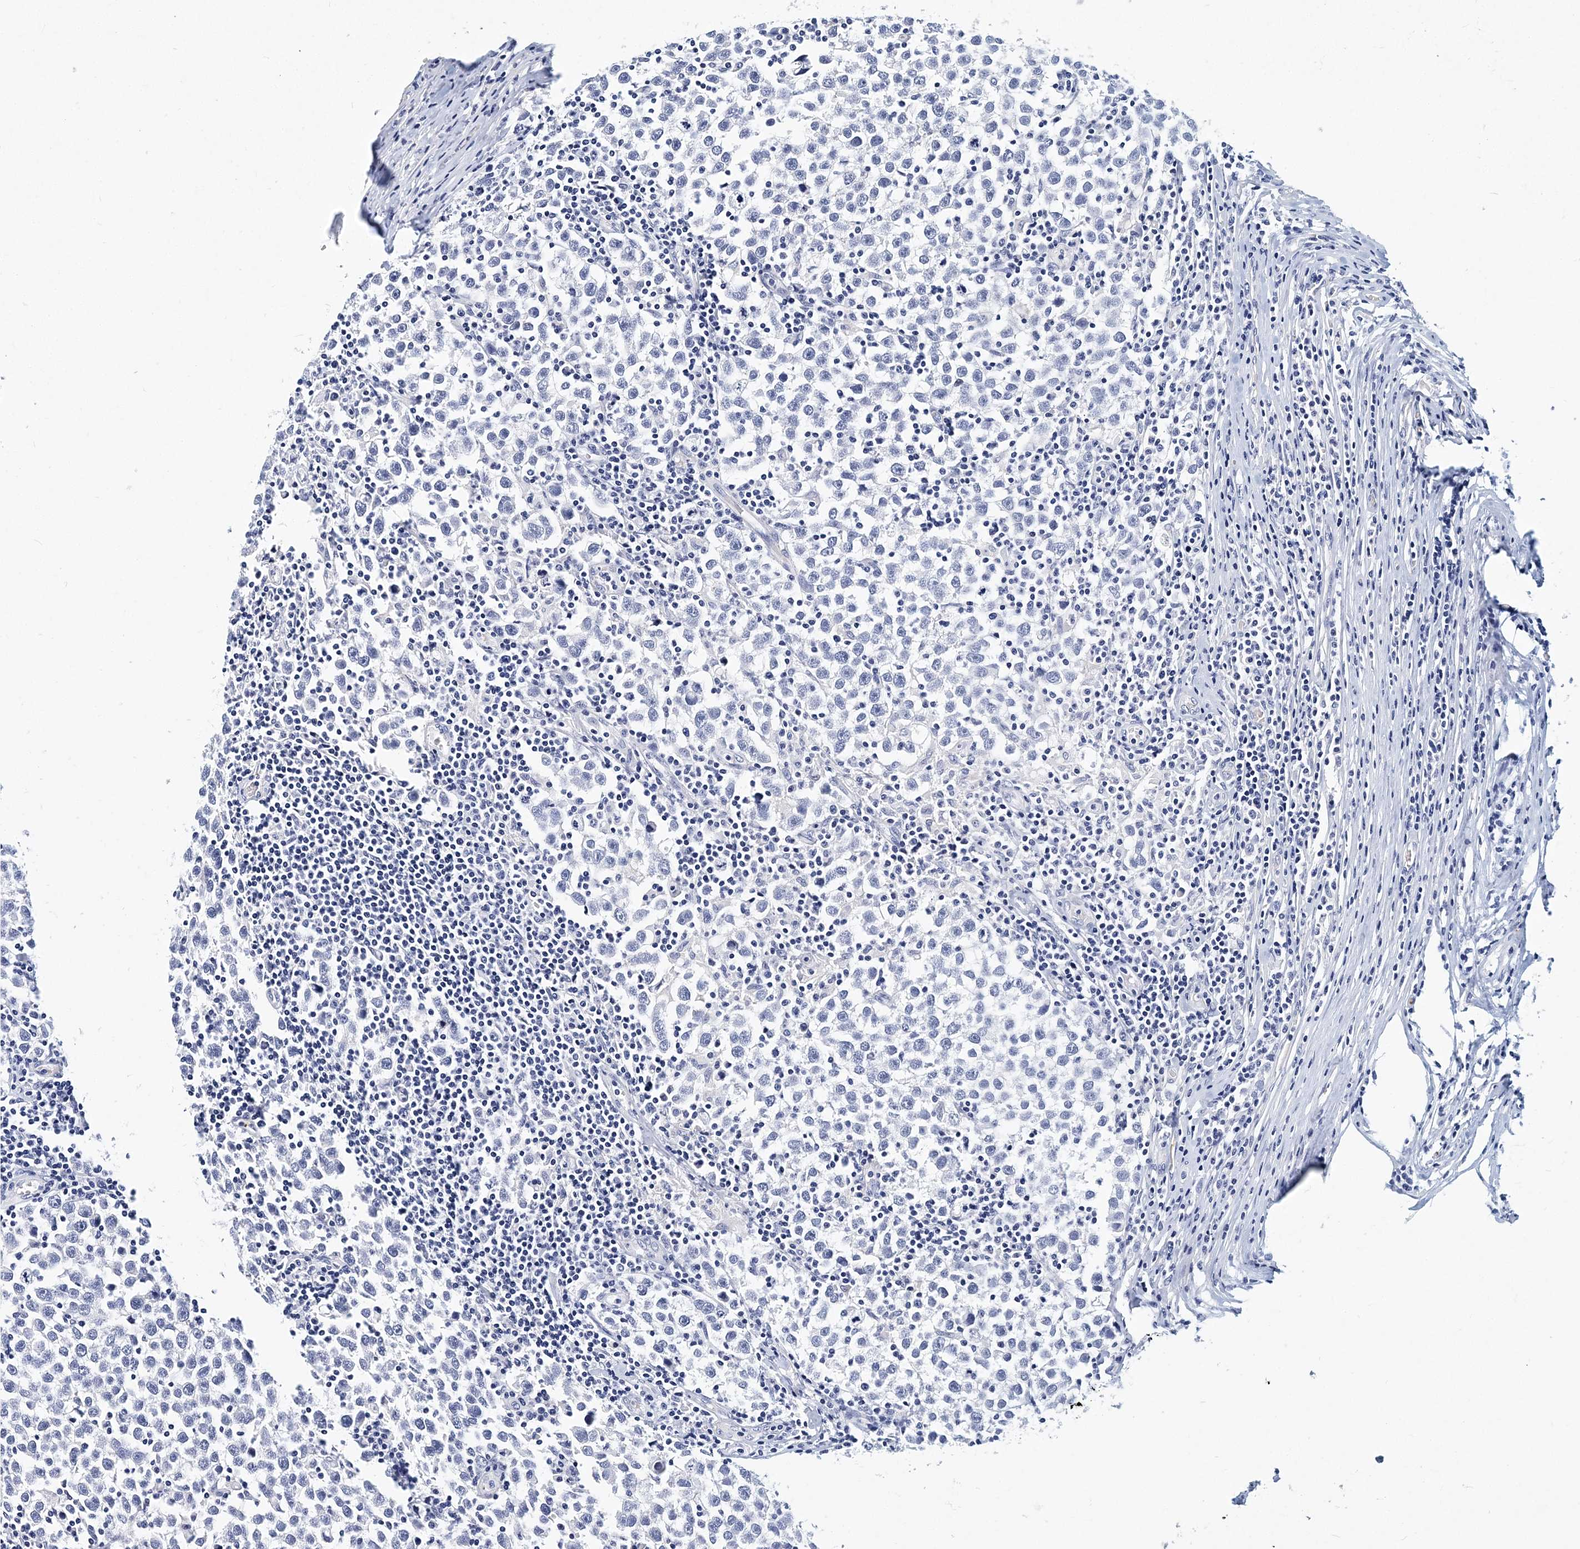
{"staining": {"intensity": "negative", "quantity": "none", "location": "none"}, "tissue": "testis cancer", "cell_type": "Tumor cells", "image_type": "cancer", "snomed": [{"axis": "morphology", "description": "Normal tissue, NOS"}, {"axis": "morphology", "description": "Seminoma, NOS"}, {"axis": "topography", "description": "Testis"}], "caption": "Protein analysis of testis cancer (seminoma) demonstrates no significant staining in tumor cells.", "gene": "ITGA2B", "patient": {"sex": "male", "age": 43}}